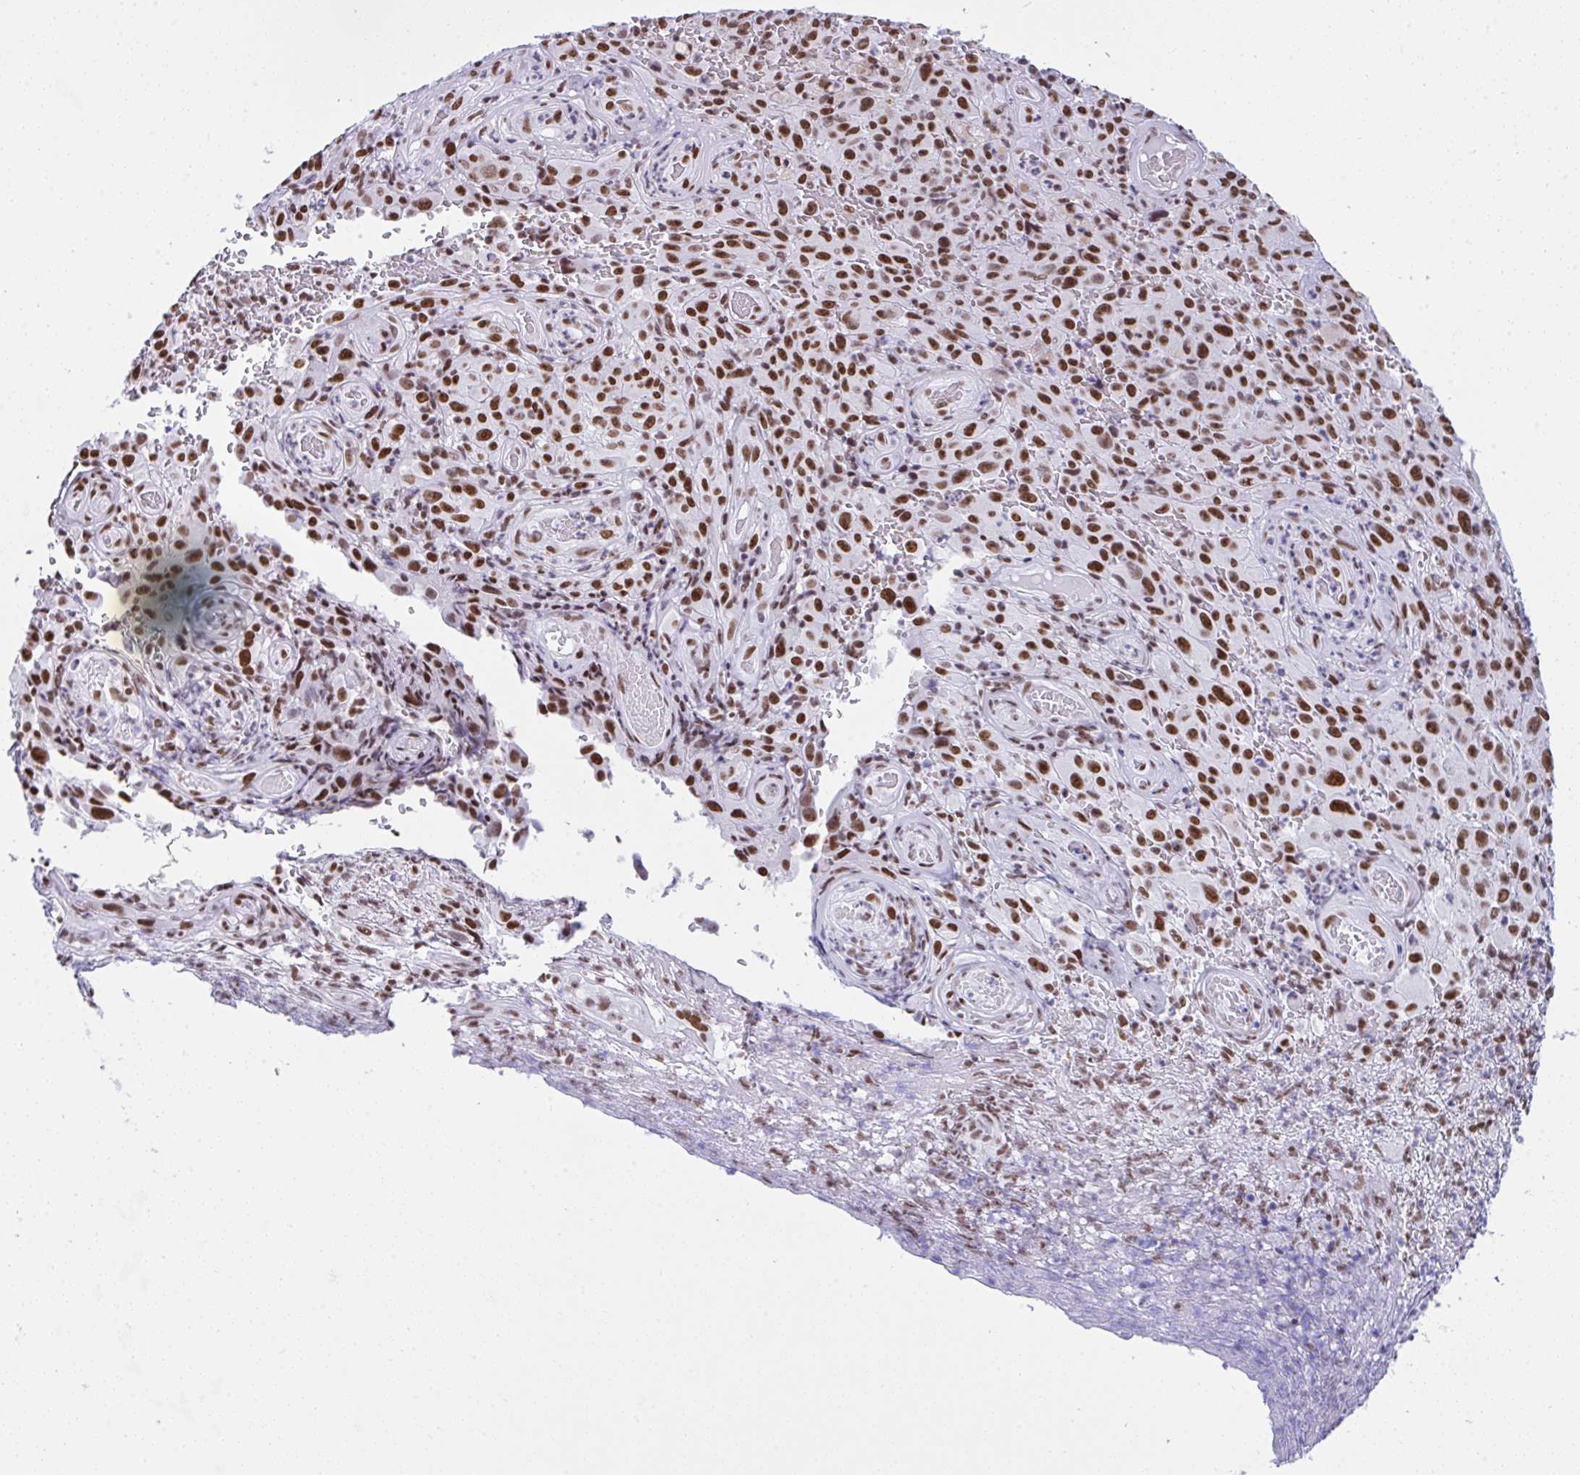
{"staining": {"intensity": "strong", "quantity": ">75%", "location": "nuclear"}, "tissue": "melanoma", "cell_type": "Tumor cells", "image_type": "cancer", "snomed": [{"axis": "morphology", "description": "Malignant melanoma, NOS"}, {"axis": "topography", "description": "Skin"}], "caption": "IHC histopathology image of neoplastic tissue: human malignant melanoma stained using immunohistochemistry demonstrates high levels of strong protein expression localized specifically in the nuclear of tumor cells, appearing as a nuclear brown color.", "gene": "DDX52", "patient": {"sex": "female", "age": 82}}